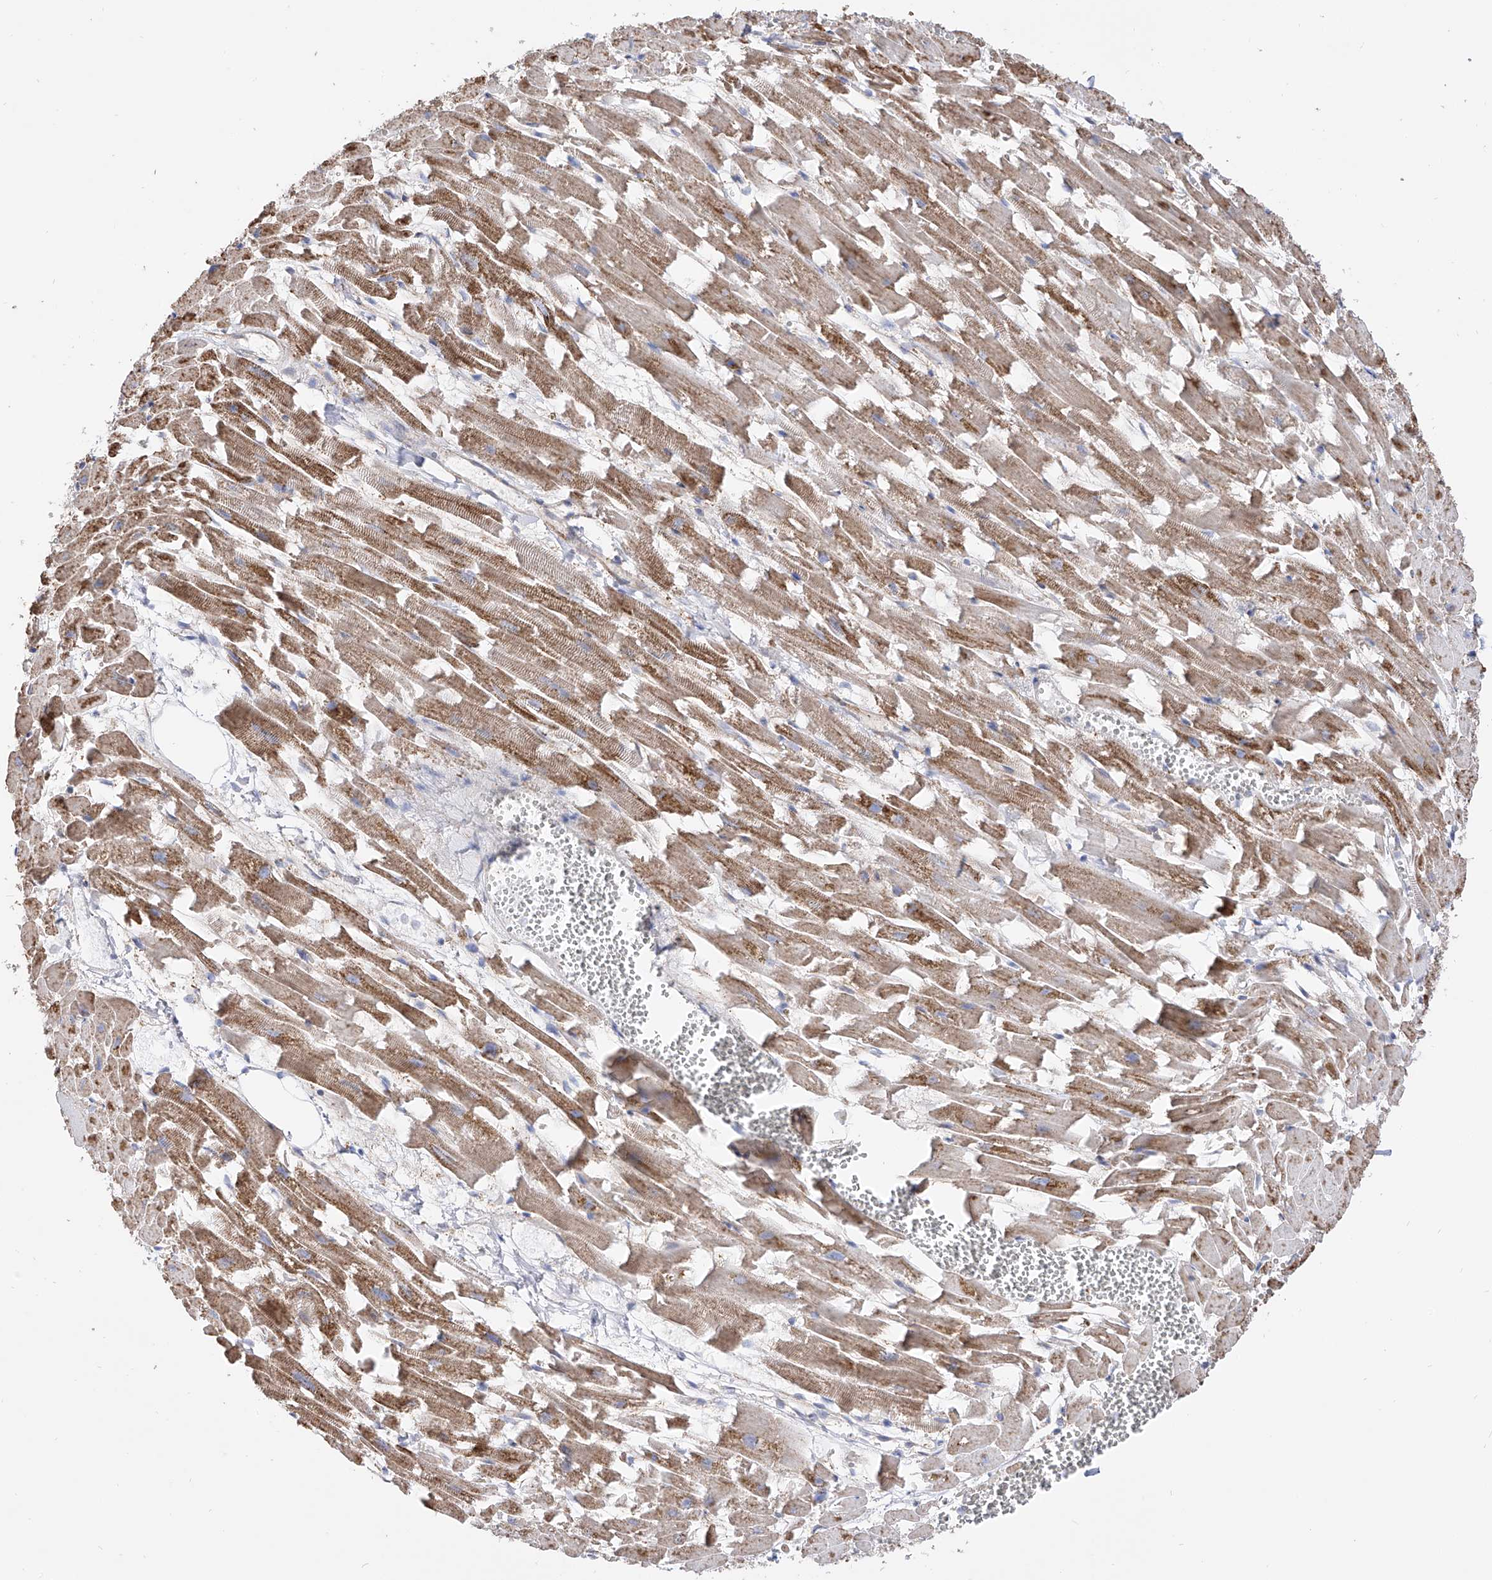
{"staining": {"intensity": "moderate", "quantity": "25%-75%", "location": "cytoplasmic/membranous"}, "tissue": "heart muscle", "cell_type": "Cardiomyocytes", "image_type": "normal", "snomed": [{"axis": "morphology", "description": "Normal tissue, NOS"}, {"axis": "topography", "description": "Heart"}], "caption": "A histopathology image of heart muscle stained for a protein demonstrates moderate cytoplasmic/membranous brown staining in cardiomyocytes.", "gene": "ZNF653", "patient": {"sex": "female", "age": 64}}